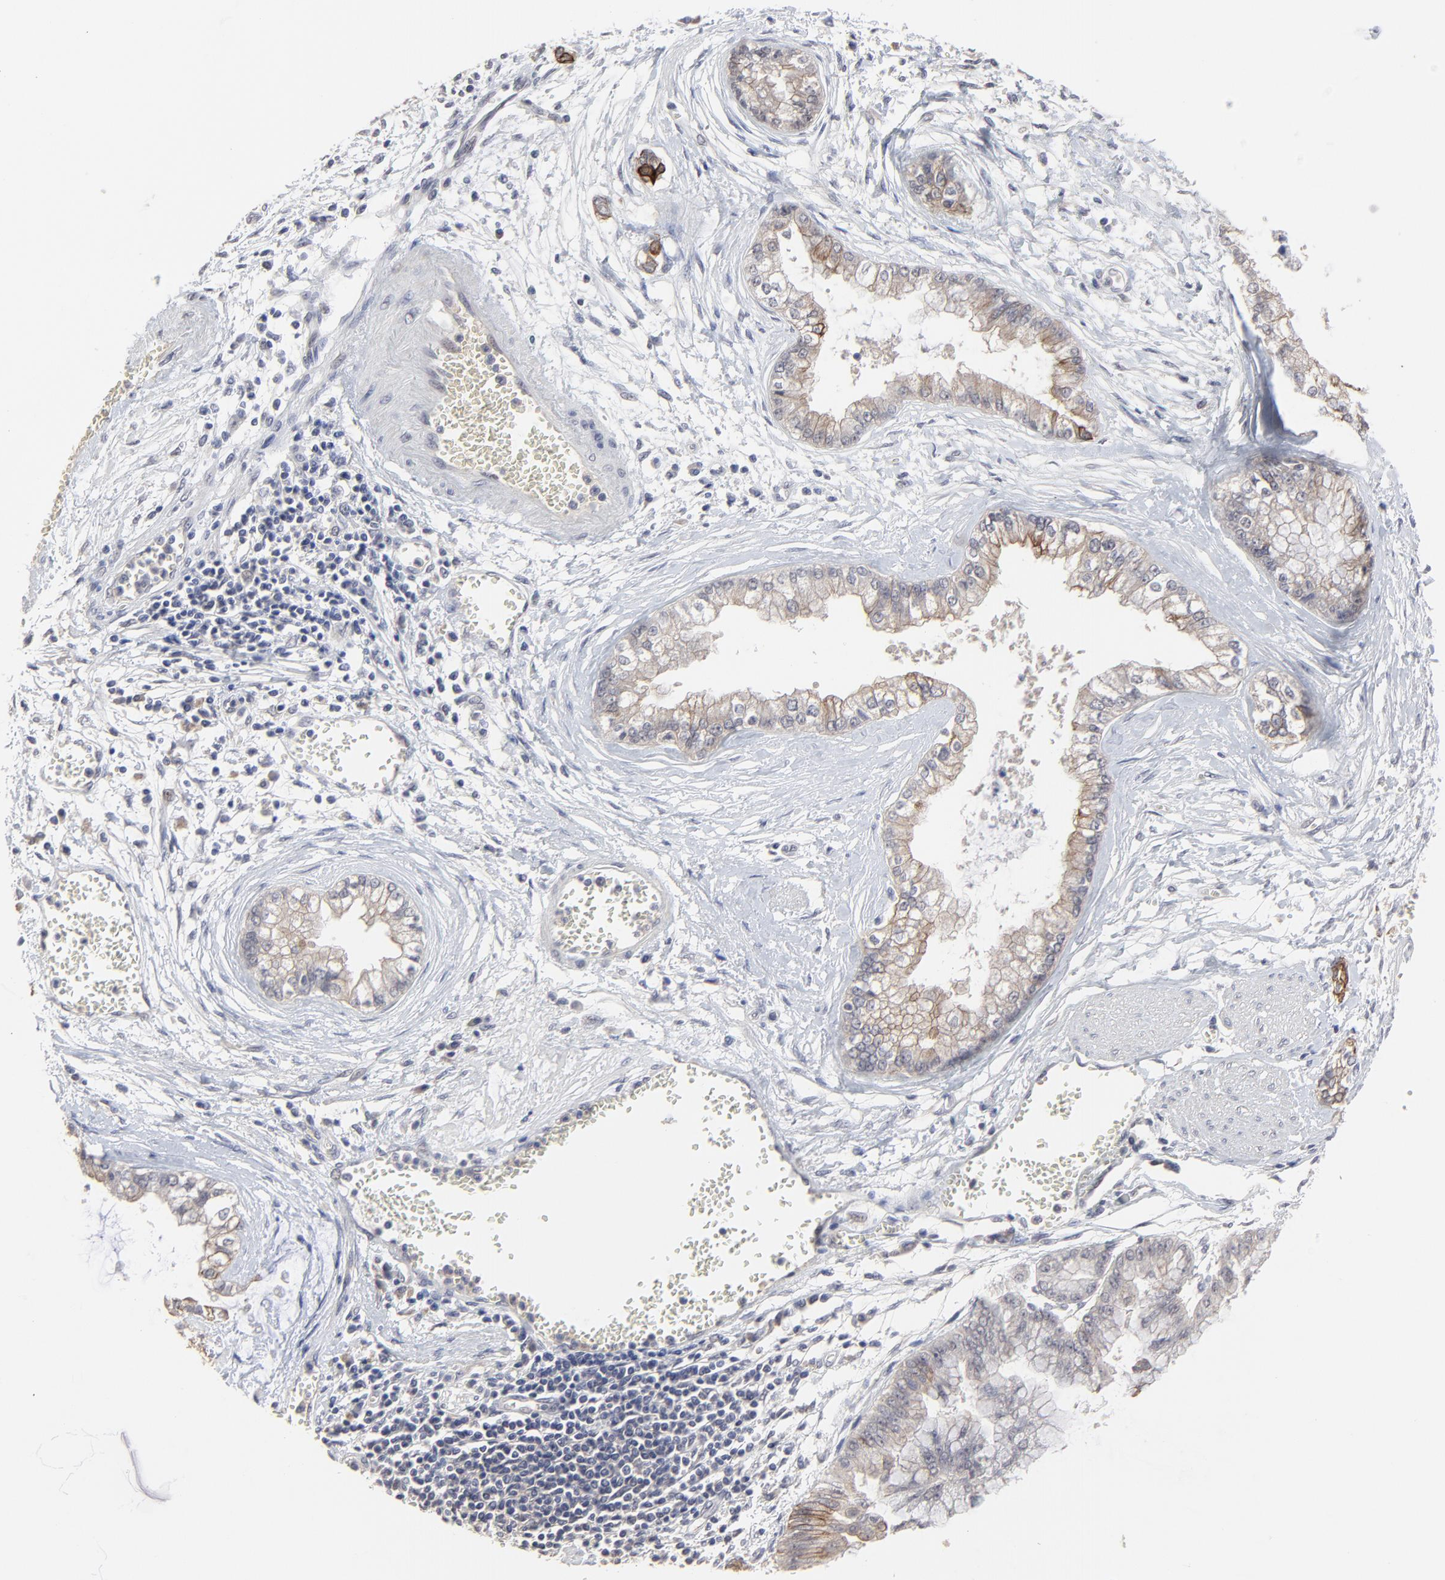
{"staining": {"intensity": "weak", "quantity": ">75%", "location": "cytoplasmic/membranous"}, "tissue": "liver cancer", "cell_type": "Tumor cells", "image_type": "cancer", "snomed": [{"axis": "morphology", "description": "Cholangiocarcinoma"}, {"axis": "topography", "description": "Liver"}], "caption": "Tumor cells reveal low levels of weak cytoplasmic/membranous positivity in about >75% of cells in human liver cancer (cholangiocarcinoma).", "gene": "FAM199X", "patient": {"sex": "female", "age": 79}}